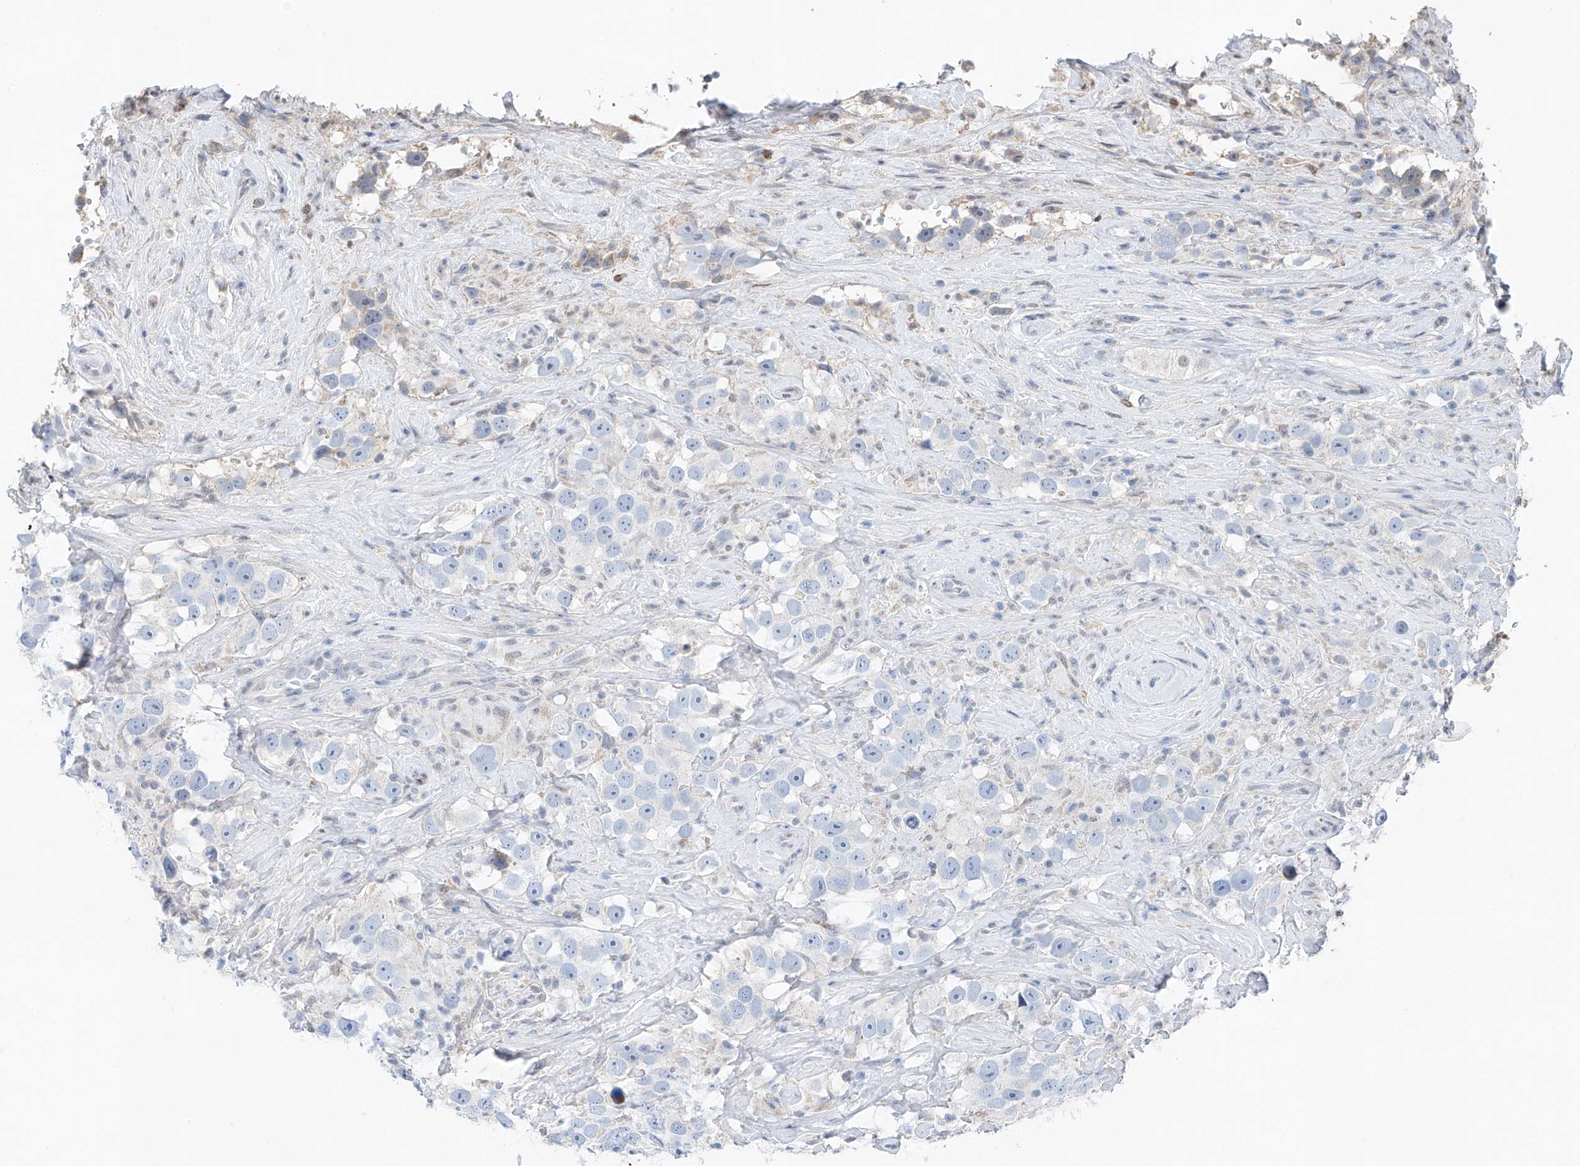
{"staining": {"intensity": "negative", "quantity": "none", "location": "none"}, "tissue": "testis cancer", "cell_type": "Tumor cells", "image_type": "cancer", "snomed": [{"axis": "morphology", "description": "Seminoma, NOS"}, {"axis": "topography", "description": "Testis"}], "caption": "Immunohistochemistry histopathology image of neoplastic tissue: human testis cancer (seminoma) stained with DAB (3,3'-diaminobenzidine) exhibits no significant protein staining in tumor cells. (Stains: DAB (3,3'-diaminobenzidine) immunohistochemistry with hematoxylin counter stain, Microscopy: brightfield microscopy at high magnification).", "gene": "KLF15", "patient": {"sex": "male", "age": 49}}